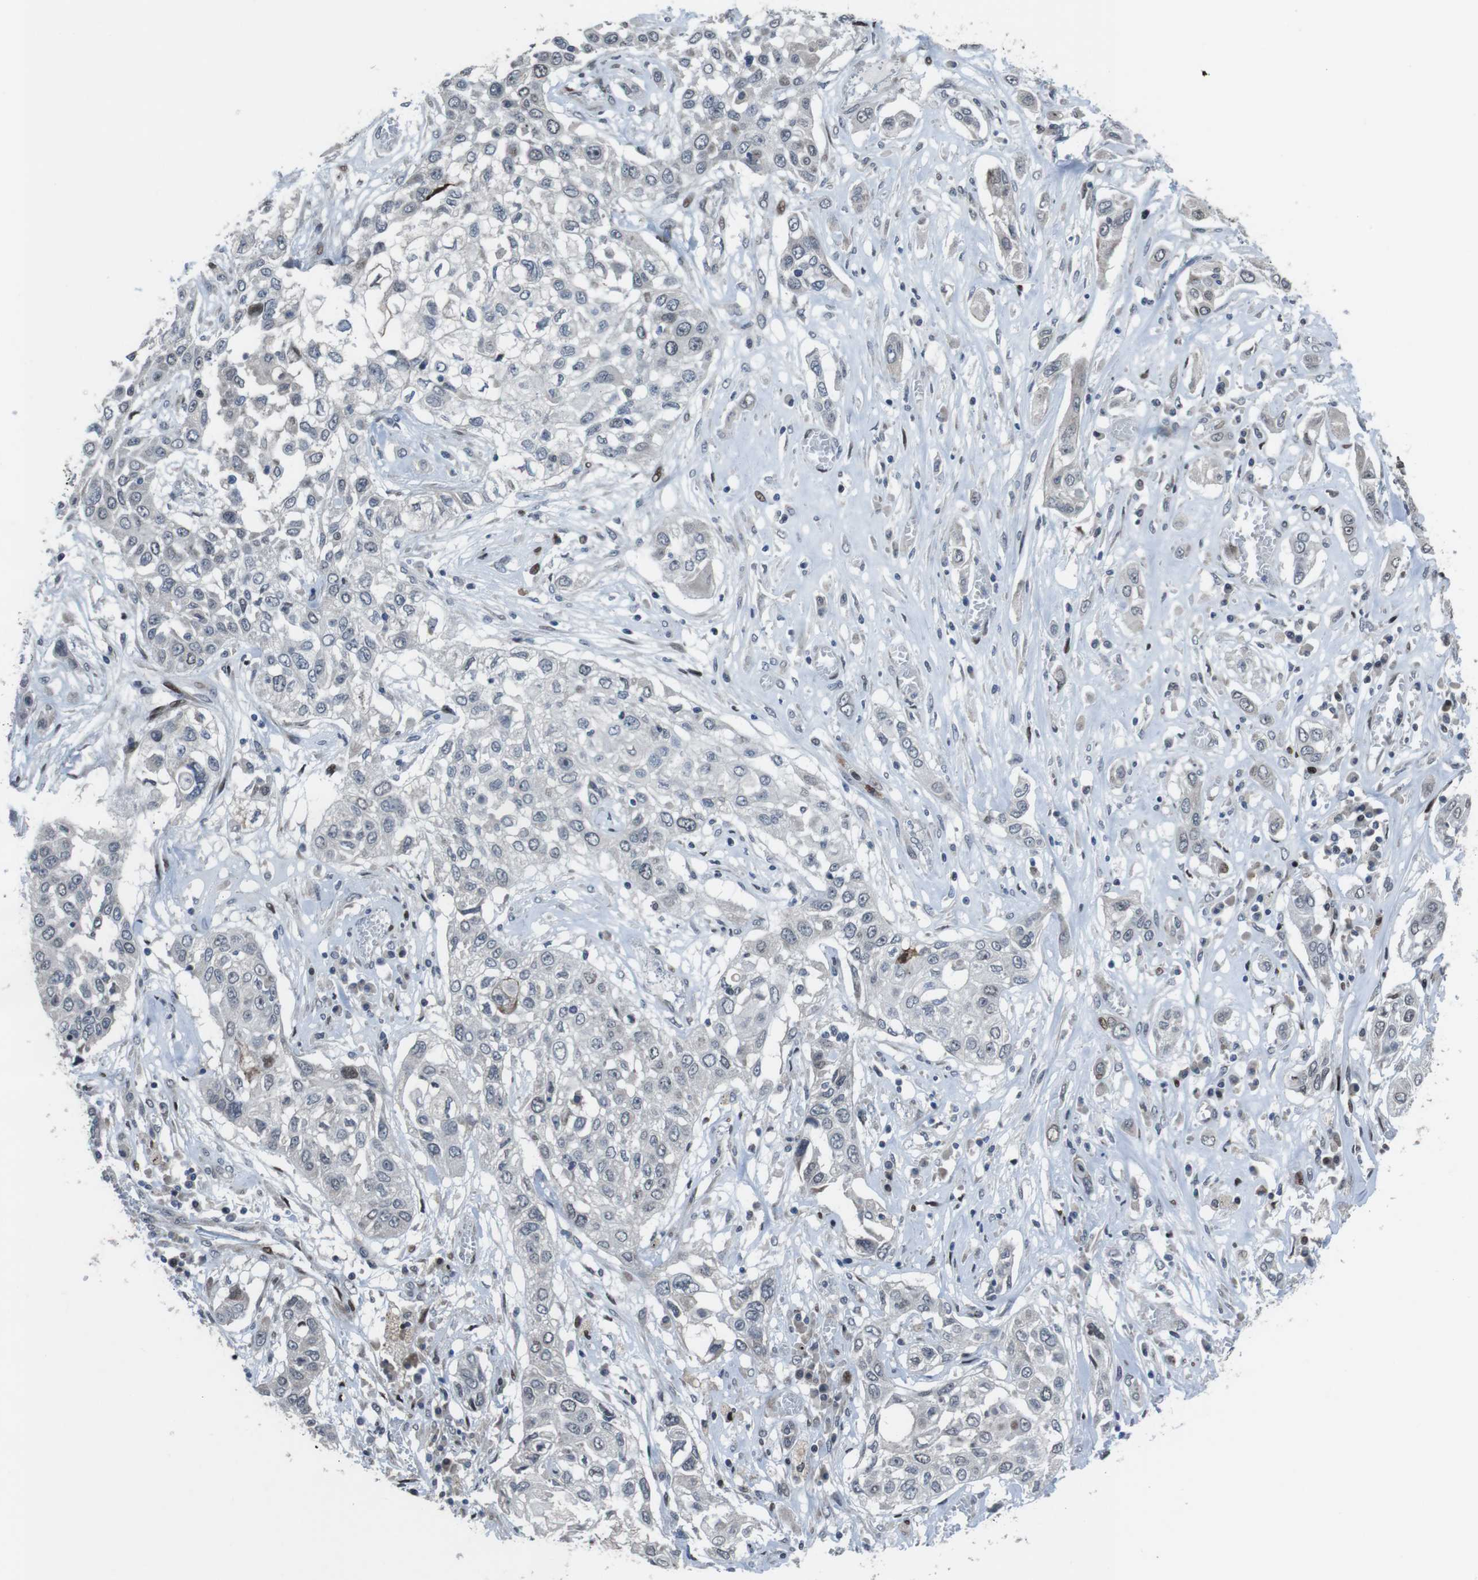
{"staining": {"intensity": "moderate", "quantity": "<25%", "location": "nuclear"}, "tissue": "lung cancer", "cell_type": "Tumor cells", "image_type": "cancer", "snomed": [{"axis": "morphology", "description": "Squamous cell carcinoma, NOS"}, {"axis": "topography", "description": "Lung"}], "caption": "Immunohistochemical staining of squamous cell carcinoma (lung) displays low levels of moderate nuclear protein positivity in approximately <25% of tumor cells.", "gene": "PBRM1", "patient": {"sex": "male", "age": 71}}